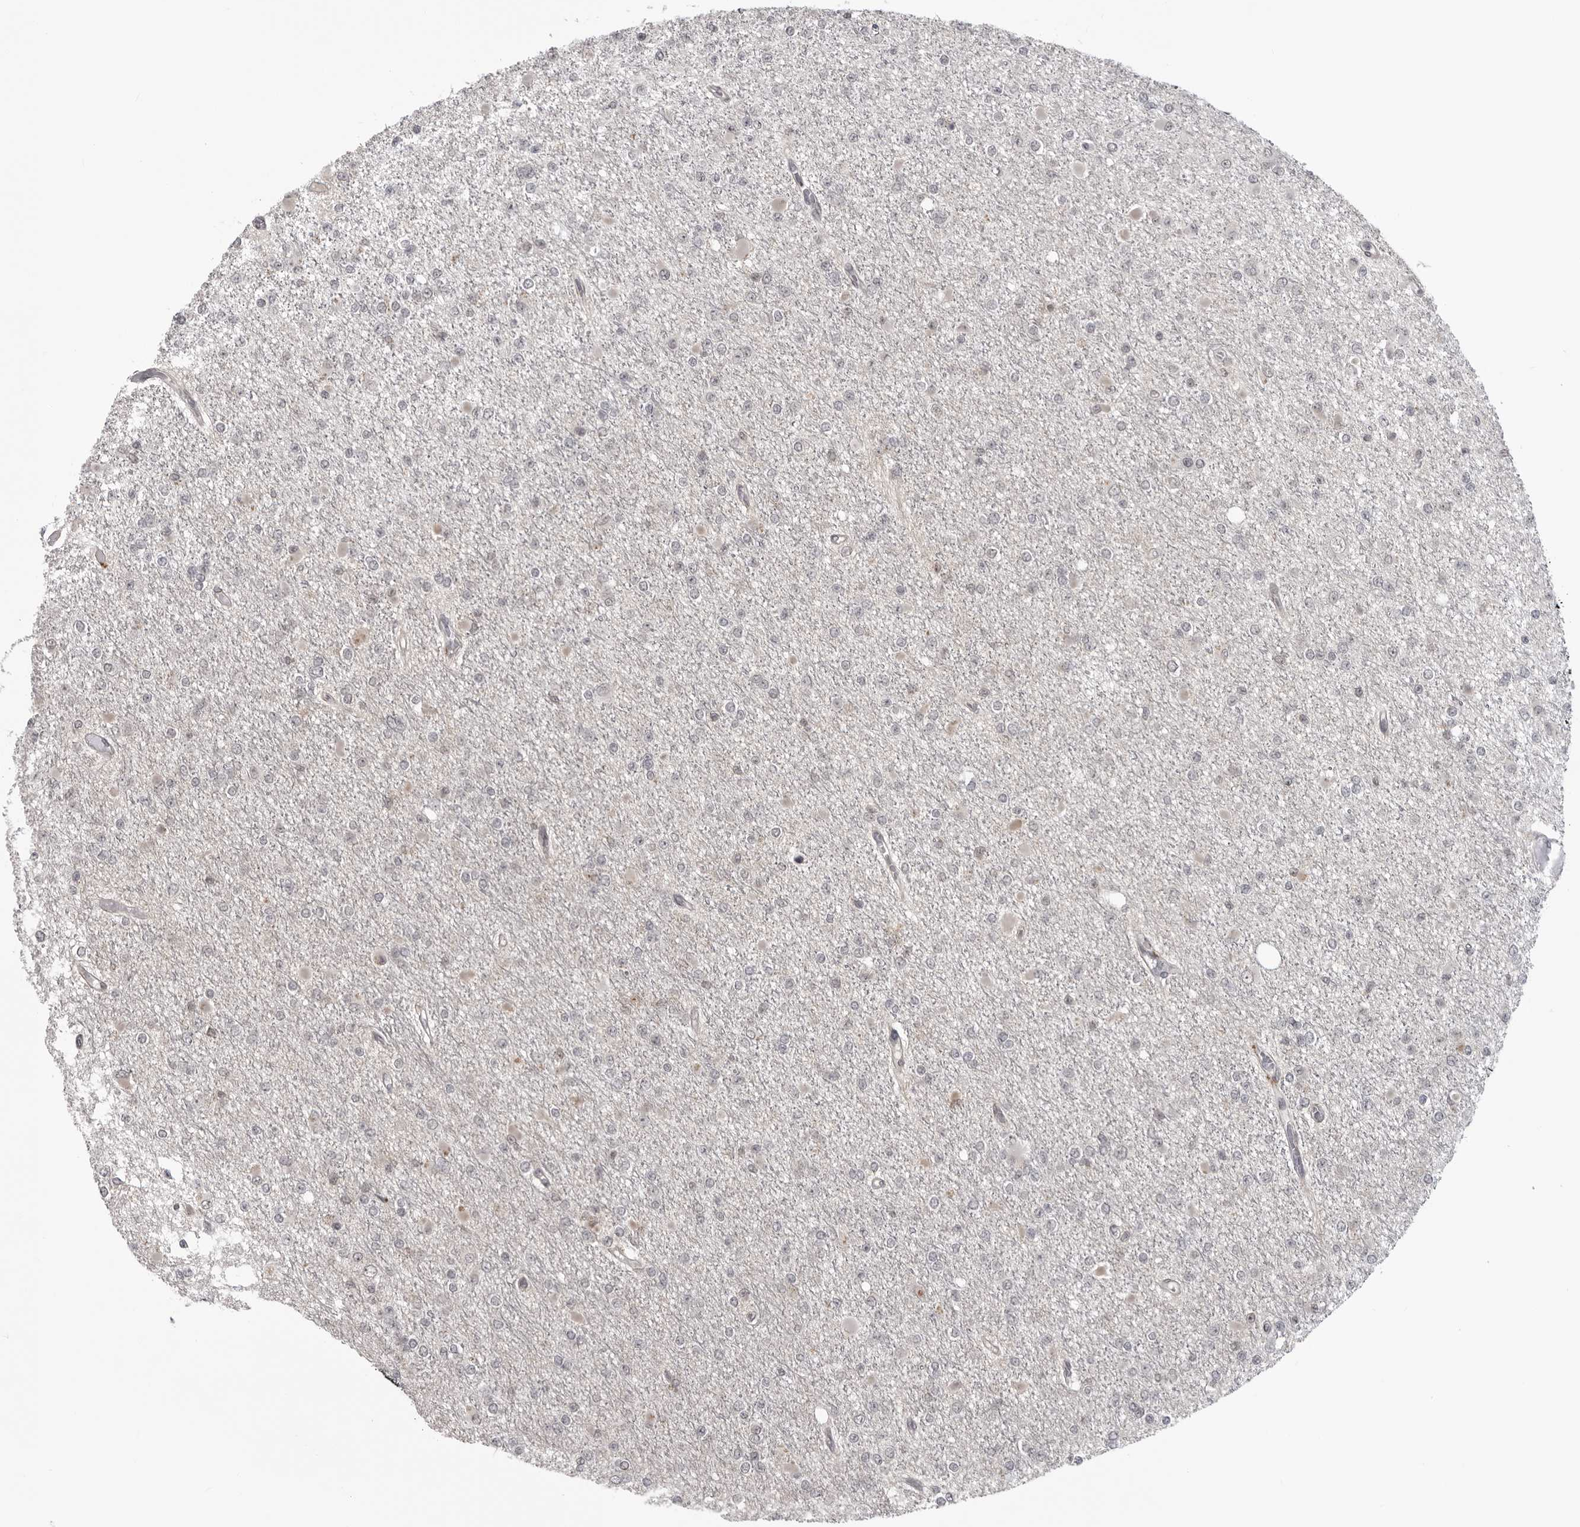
{"staining": {"intensity": "negative", "quantity": "none", "location": "none"}, "tissue": "glioma", "cell_type": "Tumor cells", "image_type": "cancer", "snomed": [{"axis": "morphology", "description": "Glioma, malignant, Low grade"}, {"axis": "topography", "description": "Brain"}], "caption": "The histopathology image exhibits no staining of tumor cells in glioma.", "gene": "PDCL3", "patient": {"sex": "female", "age": 22}}